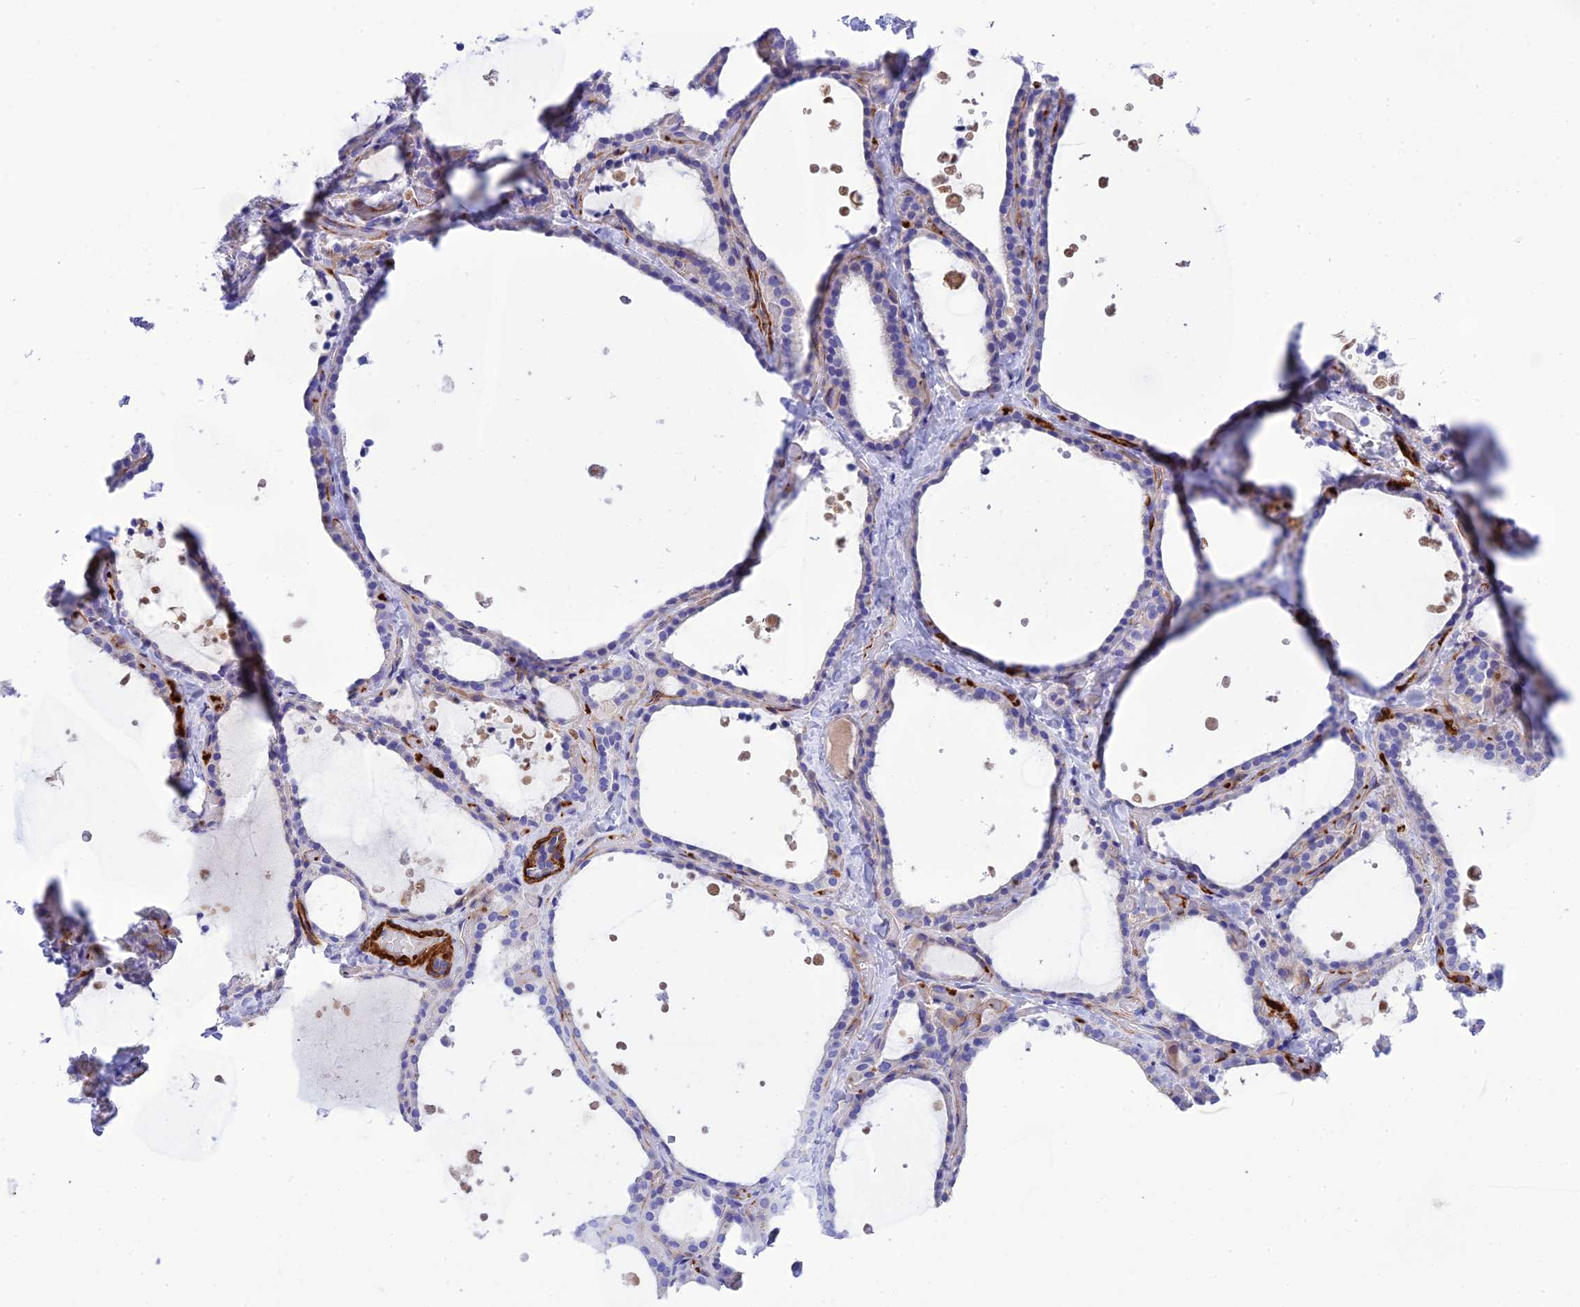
{"staining": {"intensity": "negative", "quantity": "none", "location": "none"}, "tissue": "thyroid gland", "cell_type": "Glandular cells", "image_type": "normal", "snomed": [{"axis": "morphology", "description": "Normal tissue, NOS"}, {"axis": "topography", "description": "Thyroid gland"}], "caption": "DAB (3,3'-diaminobenzidine) immunohistochemical staining of benign human thyroid gland demonstrates no significant staining in glandular cells.", "gene": "FRA10AC1", "patient": {"sex": "female", "age": 44}}